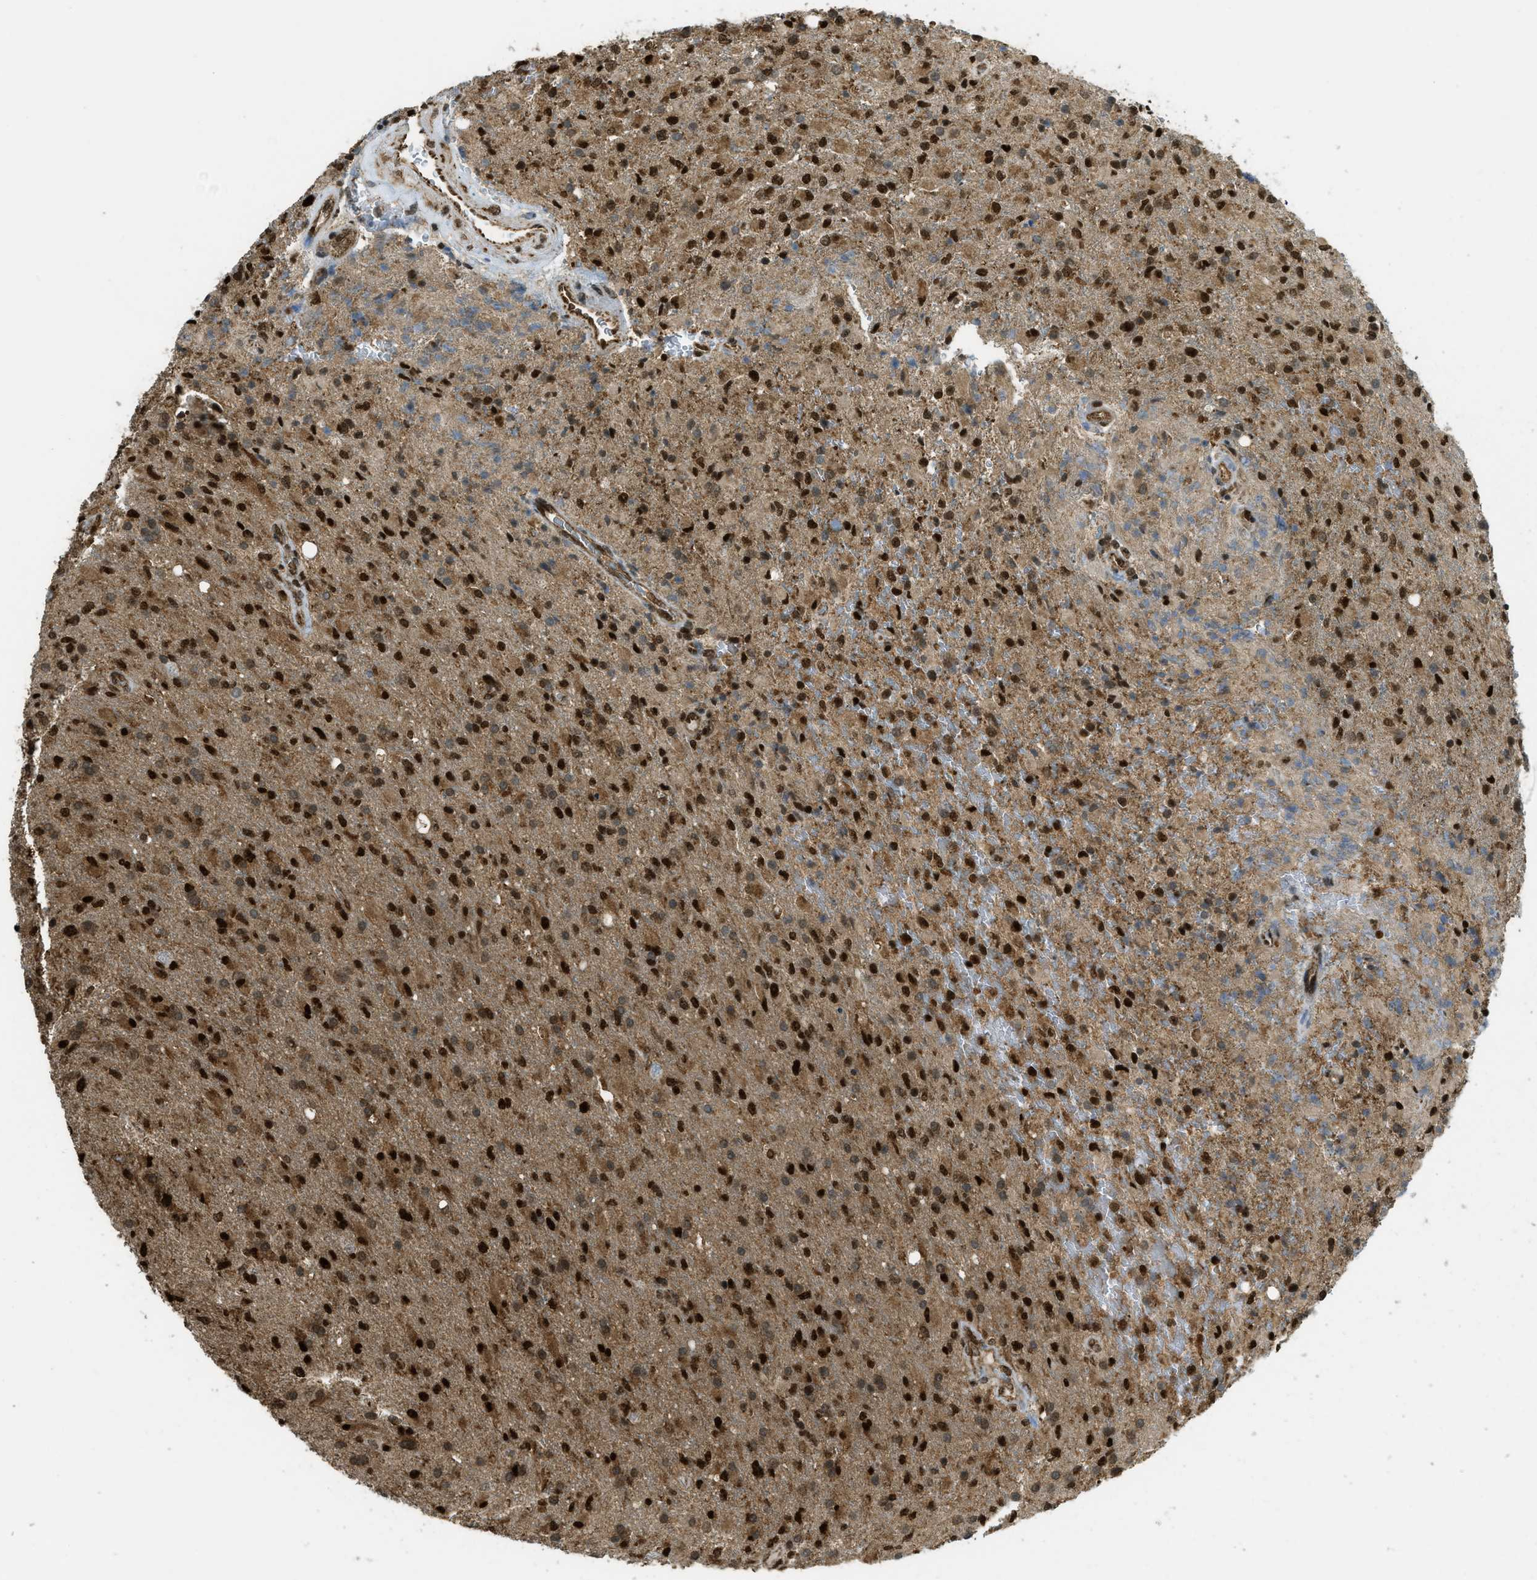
{"staining": {"intensity": "strong", "quantity": ">75%", "location": "nuclear"}, "tissue": "glioma", "cell_type": "Tumor cells", "image_type": "cancer", "snomed": [{"axis": "morphology", "description": "Glioma, malignant, High grade"}, {"axis": "topography", "description": "Brain"}], "caption": "Immunohistochemical staining of glioma demonstrates high levels of strong nuclear protein positivity in approximately >75% of tumor cells. Using DAB (brown) and hematoxylin (blue) stains, captured at high magnification using brightfield microscopy.", "gene": "TNPO1", "patient": {"sex": "male", "age": 71}}